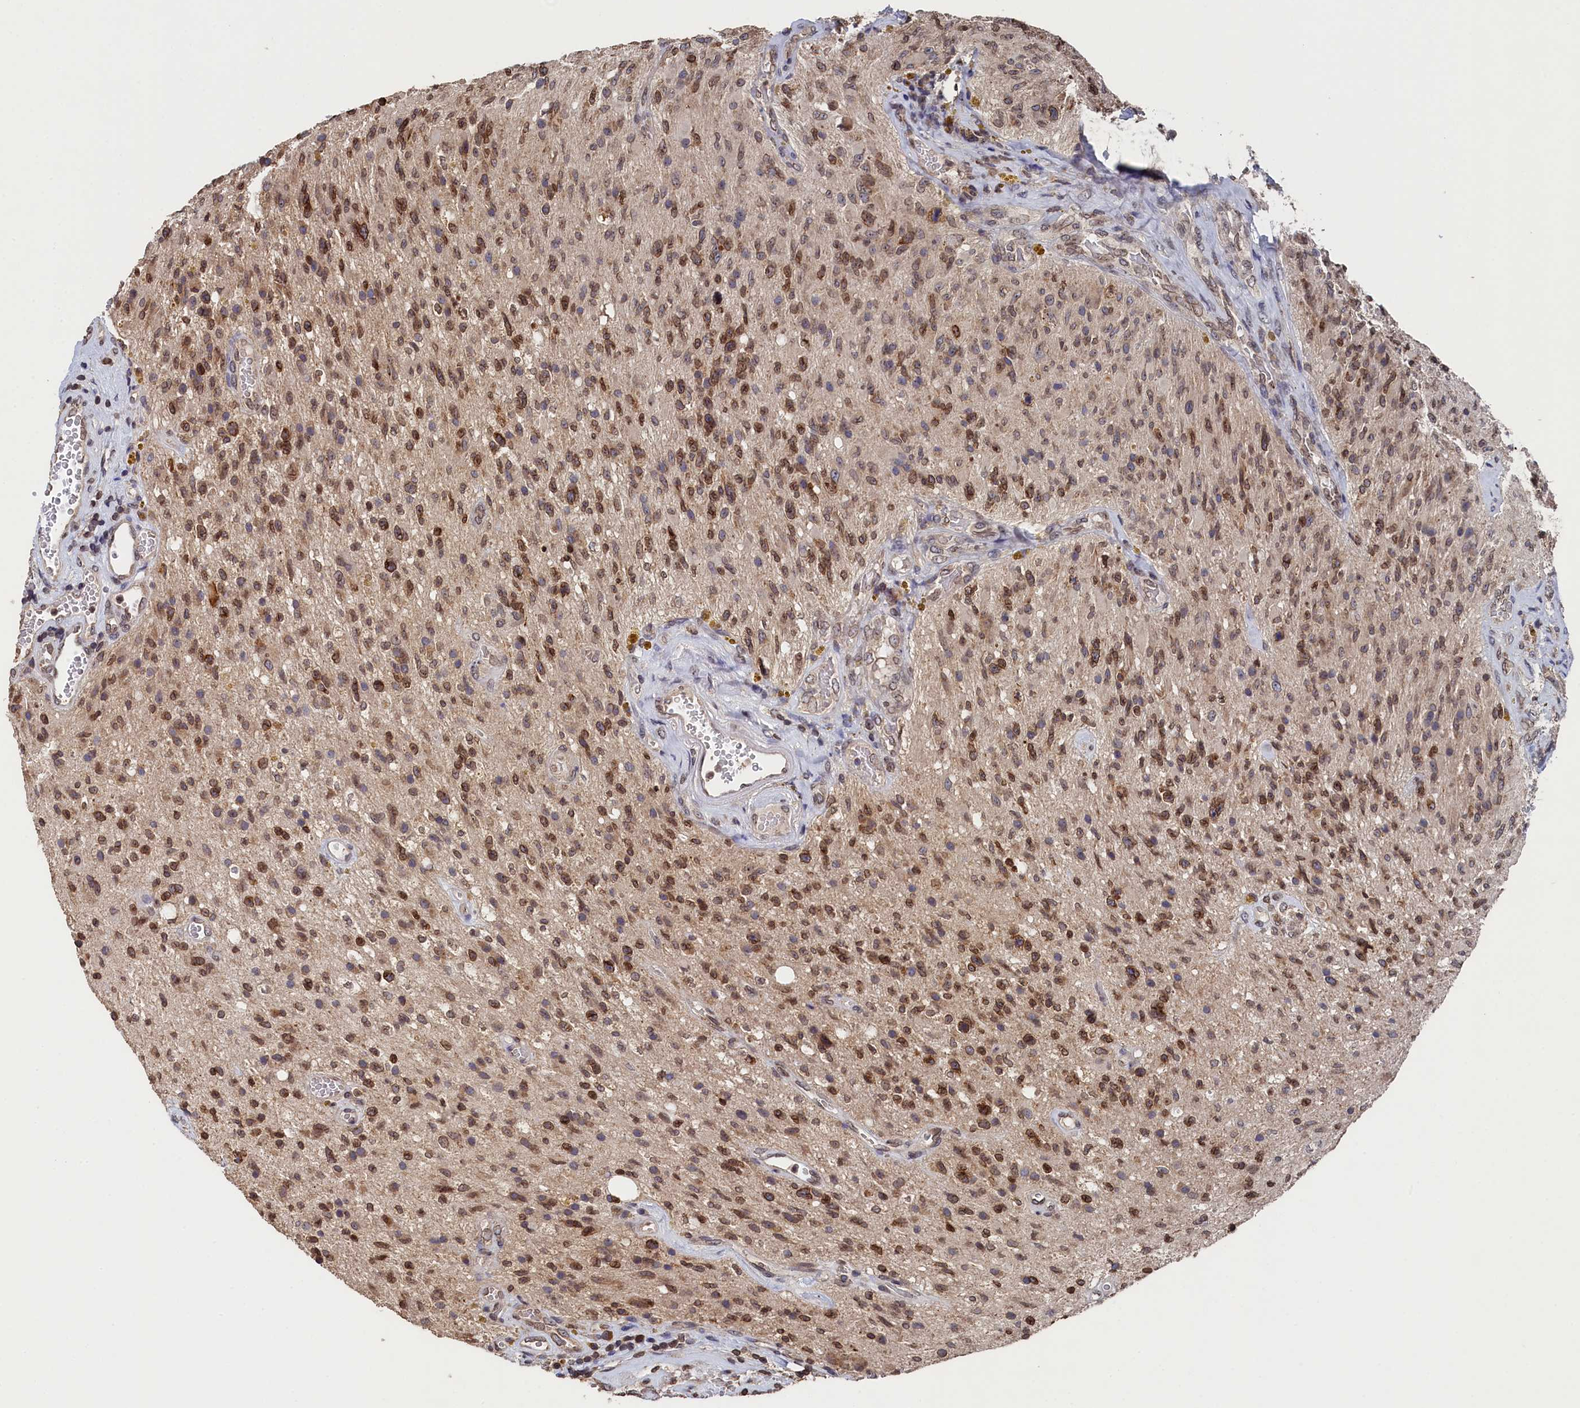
{"staining": {"intensity": "moderate", "quantity": ">75%", "location": "cytoplasmic/membranous,nuclear"}, "tissue": "glioma", "cell_type": "Tumor cells", "image_type": "cancer", "snomed": [{"axis": "morphology", "description": "Glioma, malignant, High grade"}, {"axis": "topography", "description": "Brain"}], "caption": "Glioma stained with DAB immunohistochemistry exhibits medium levels of moderate cytoplasmic/membranous and nuclear staining in about >75% of tumor cells.", "gene": "ANKEF1", "patient": {"sex": "male", "age": 69}}